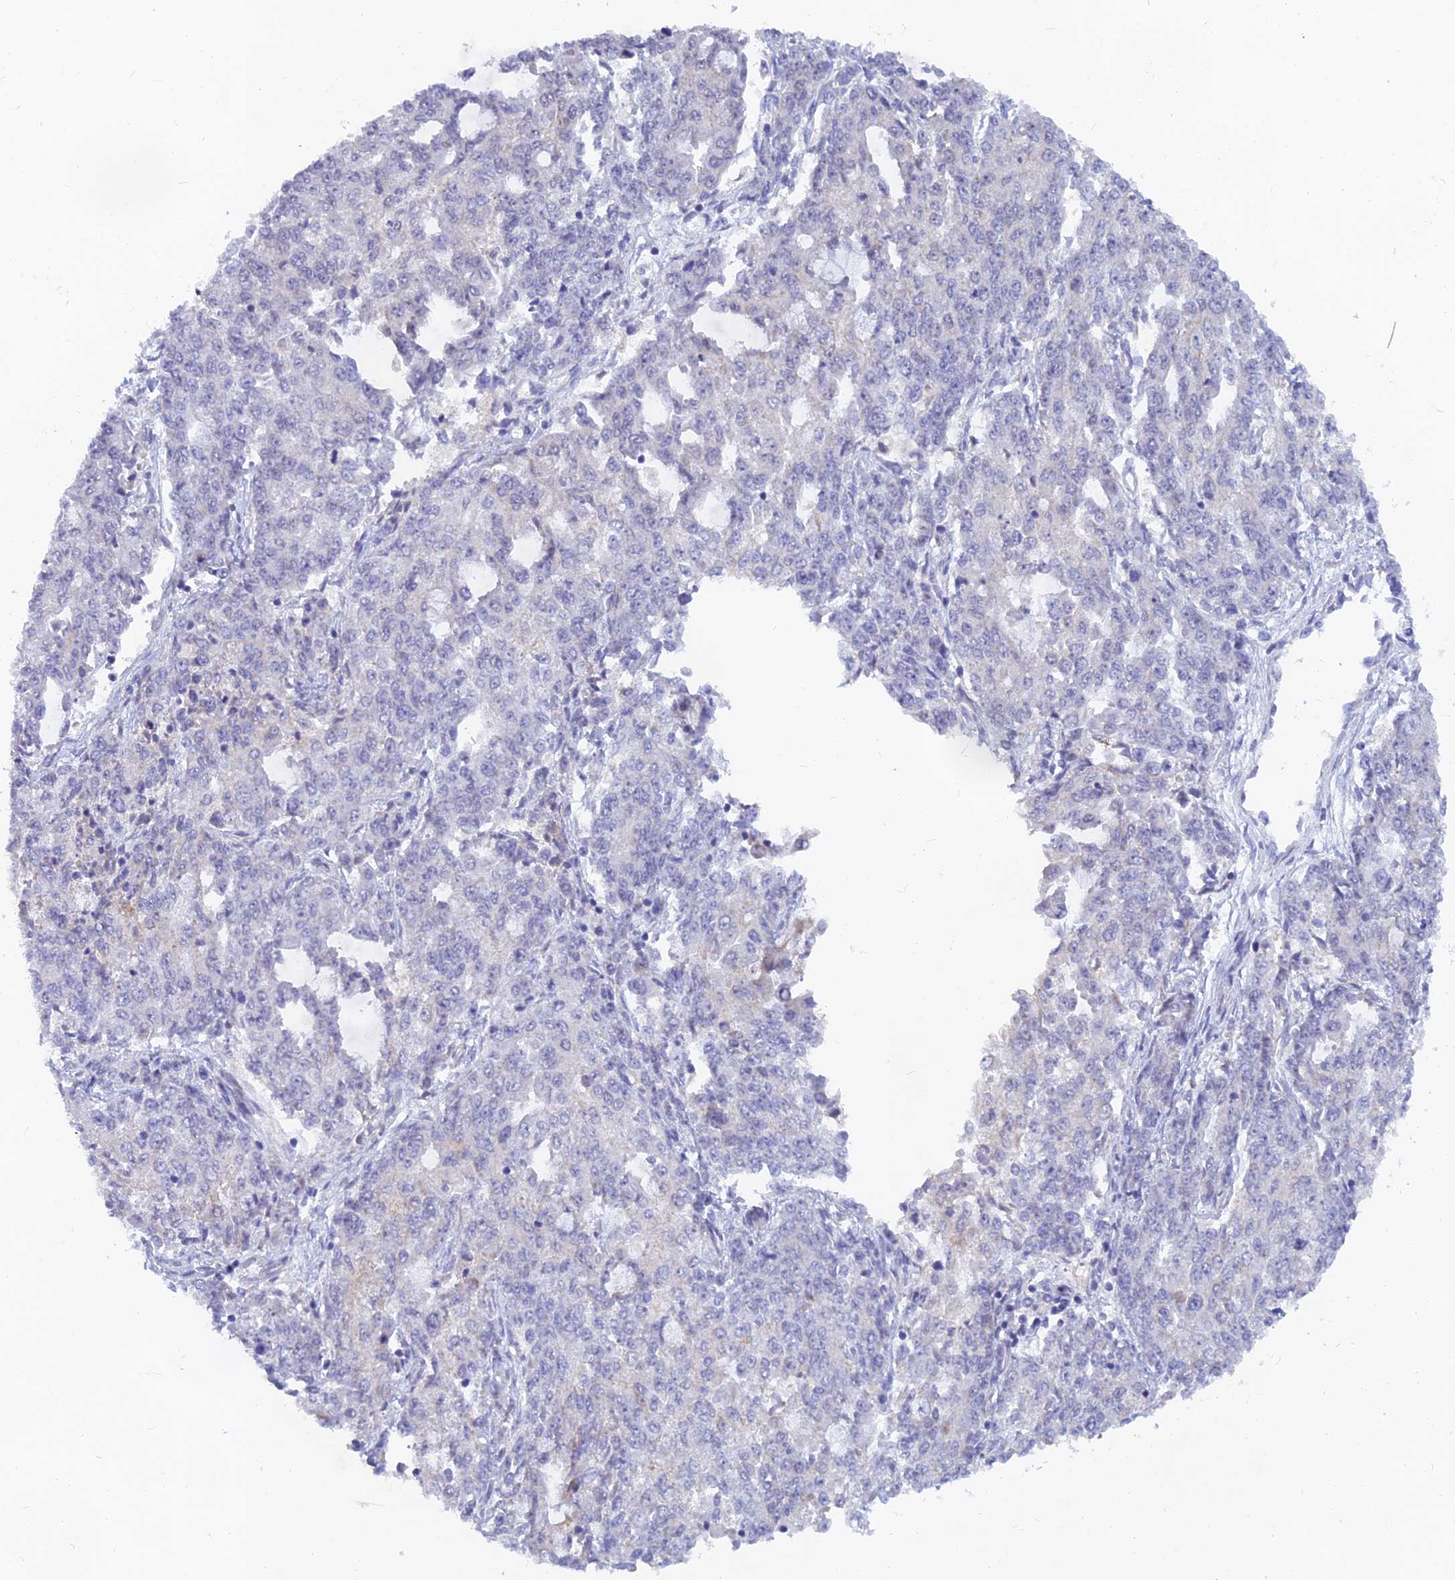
{"staining": {"intensity": "negative", "quantity": "none", "location": "none"}, "tissue": "endometrial cancer", "cell_type": "Tumor cells", "image_type": "cancer", "snomed": [{"axis": "morphology", "description": "Adenocarcinoma, NOS"}, {"axis": "topography", "description": "Endometrium"}], "caption": "Immunohistochemistry (IHC) image of human endometrial adenocarcinoma stained for a protein (brown), which reveals no positivity in tumor cells.", "gene": "LRIF1", "patient": {"sex": "female", "age": 50}}